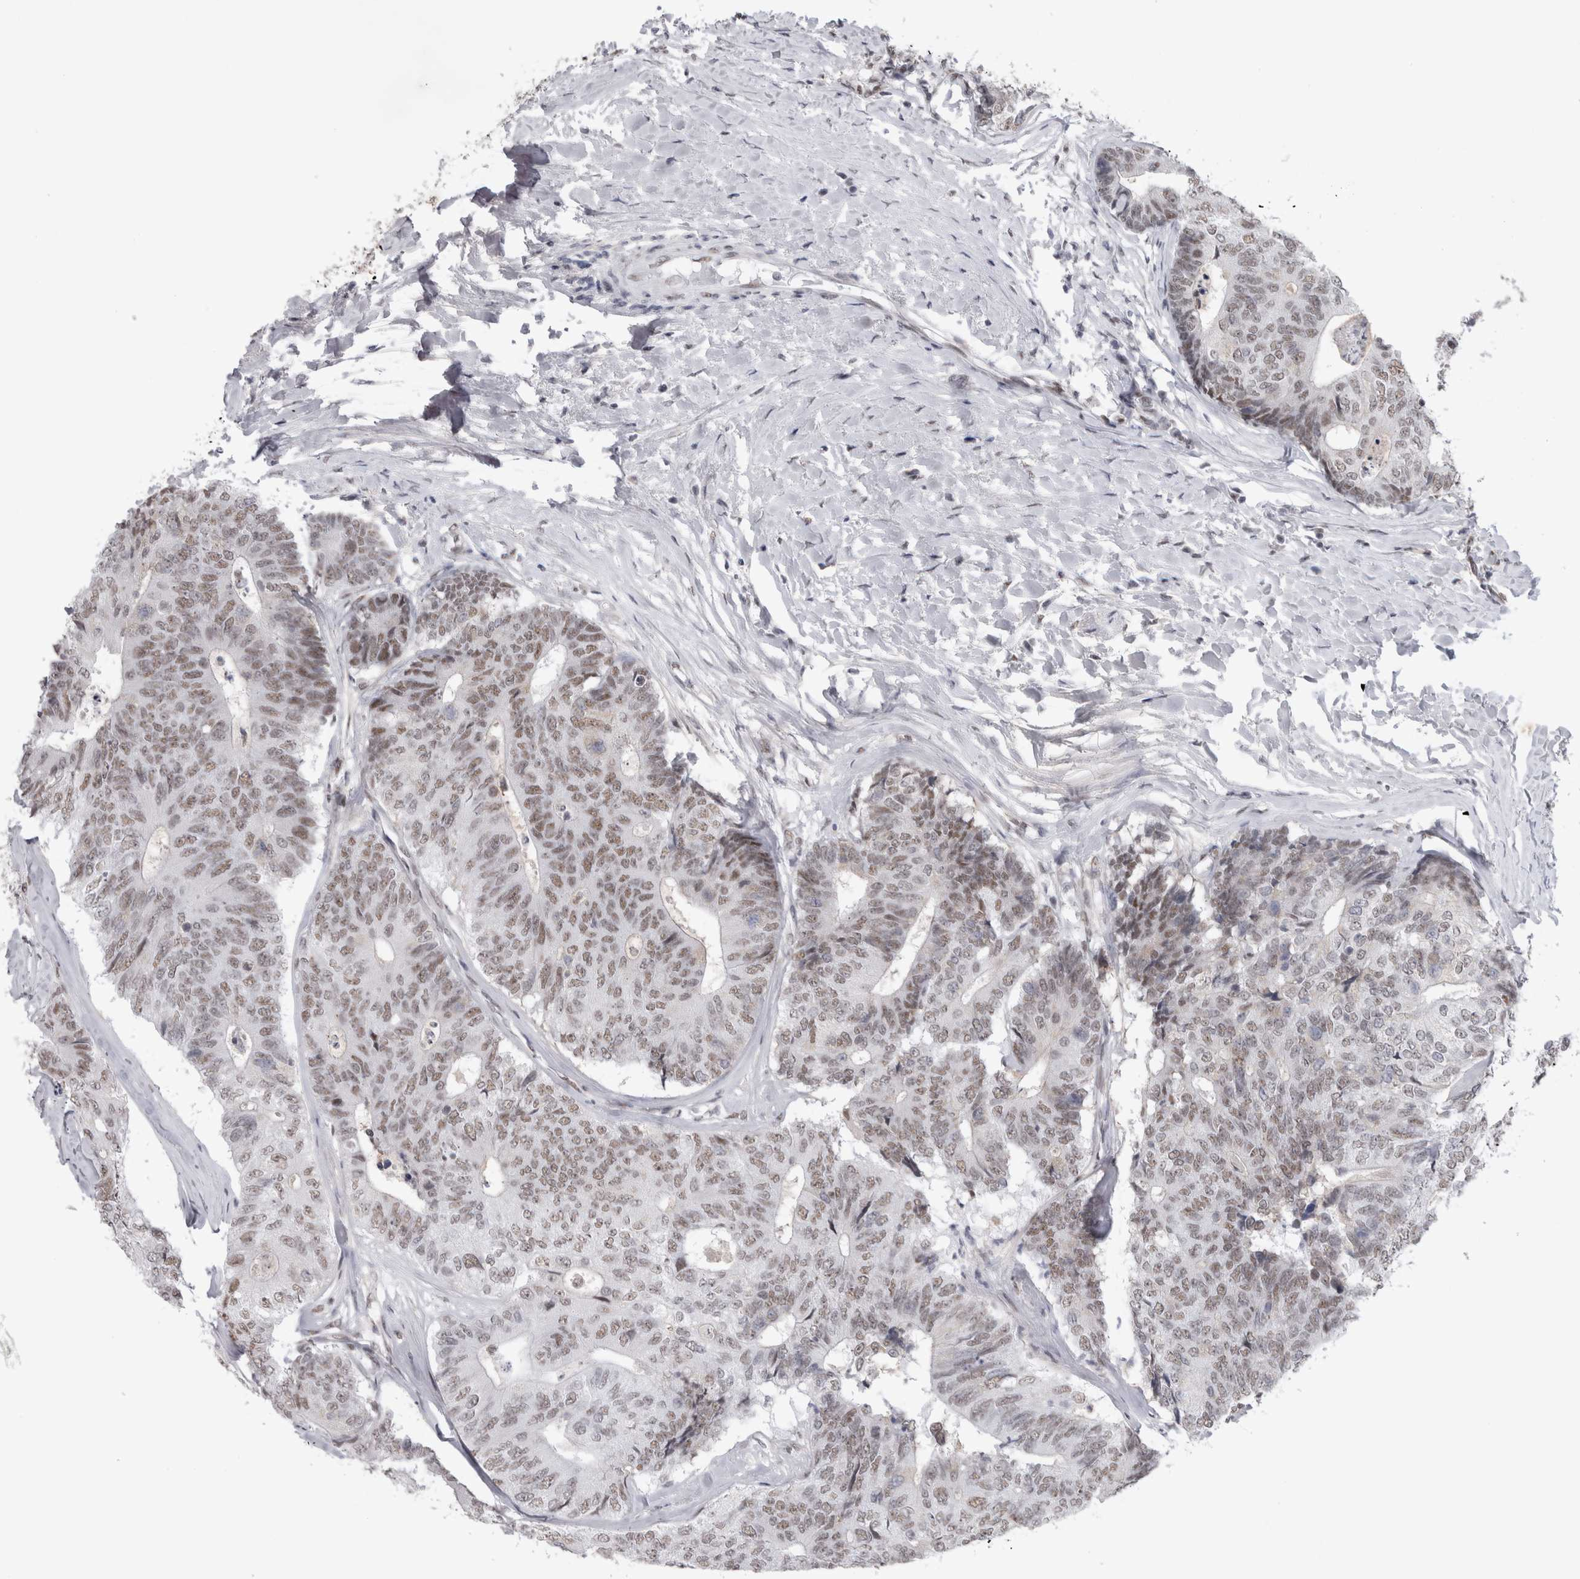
{"staining": {"intensity": "weak", "quantity": ">75%", "location": "nuclear"}, "tissue": "colorectal cancer", "cell_type": "Tumor cells", "image_type": "cancer", "snomed": [{"axis": "morphology", "description": "Adenocarcinoma, NOS"}, {"axis": "topography", "description": "Colon"}], "caption": "Protein staining demonstrates weak nuclear expression in approximately >75% of tumor cells in colorectal cancer. Immunohistochemistry (ihc) stains the protein of interest in brown and the nuclei are stained blue.", "gene": "API5", "patient": {"sex": "female", "age": 67}}